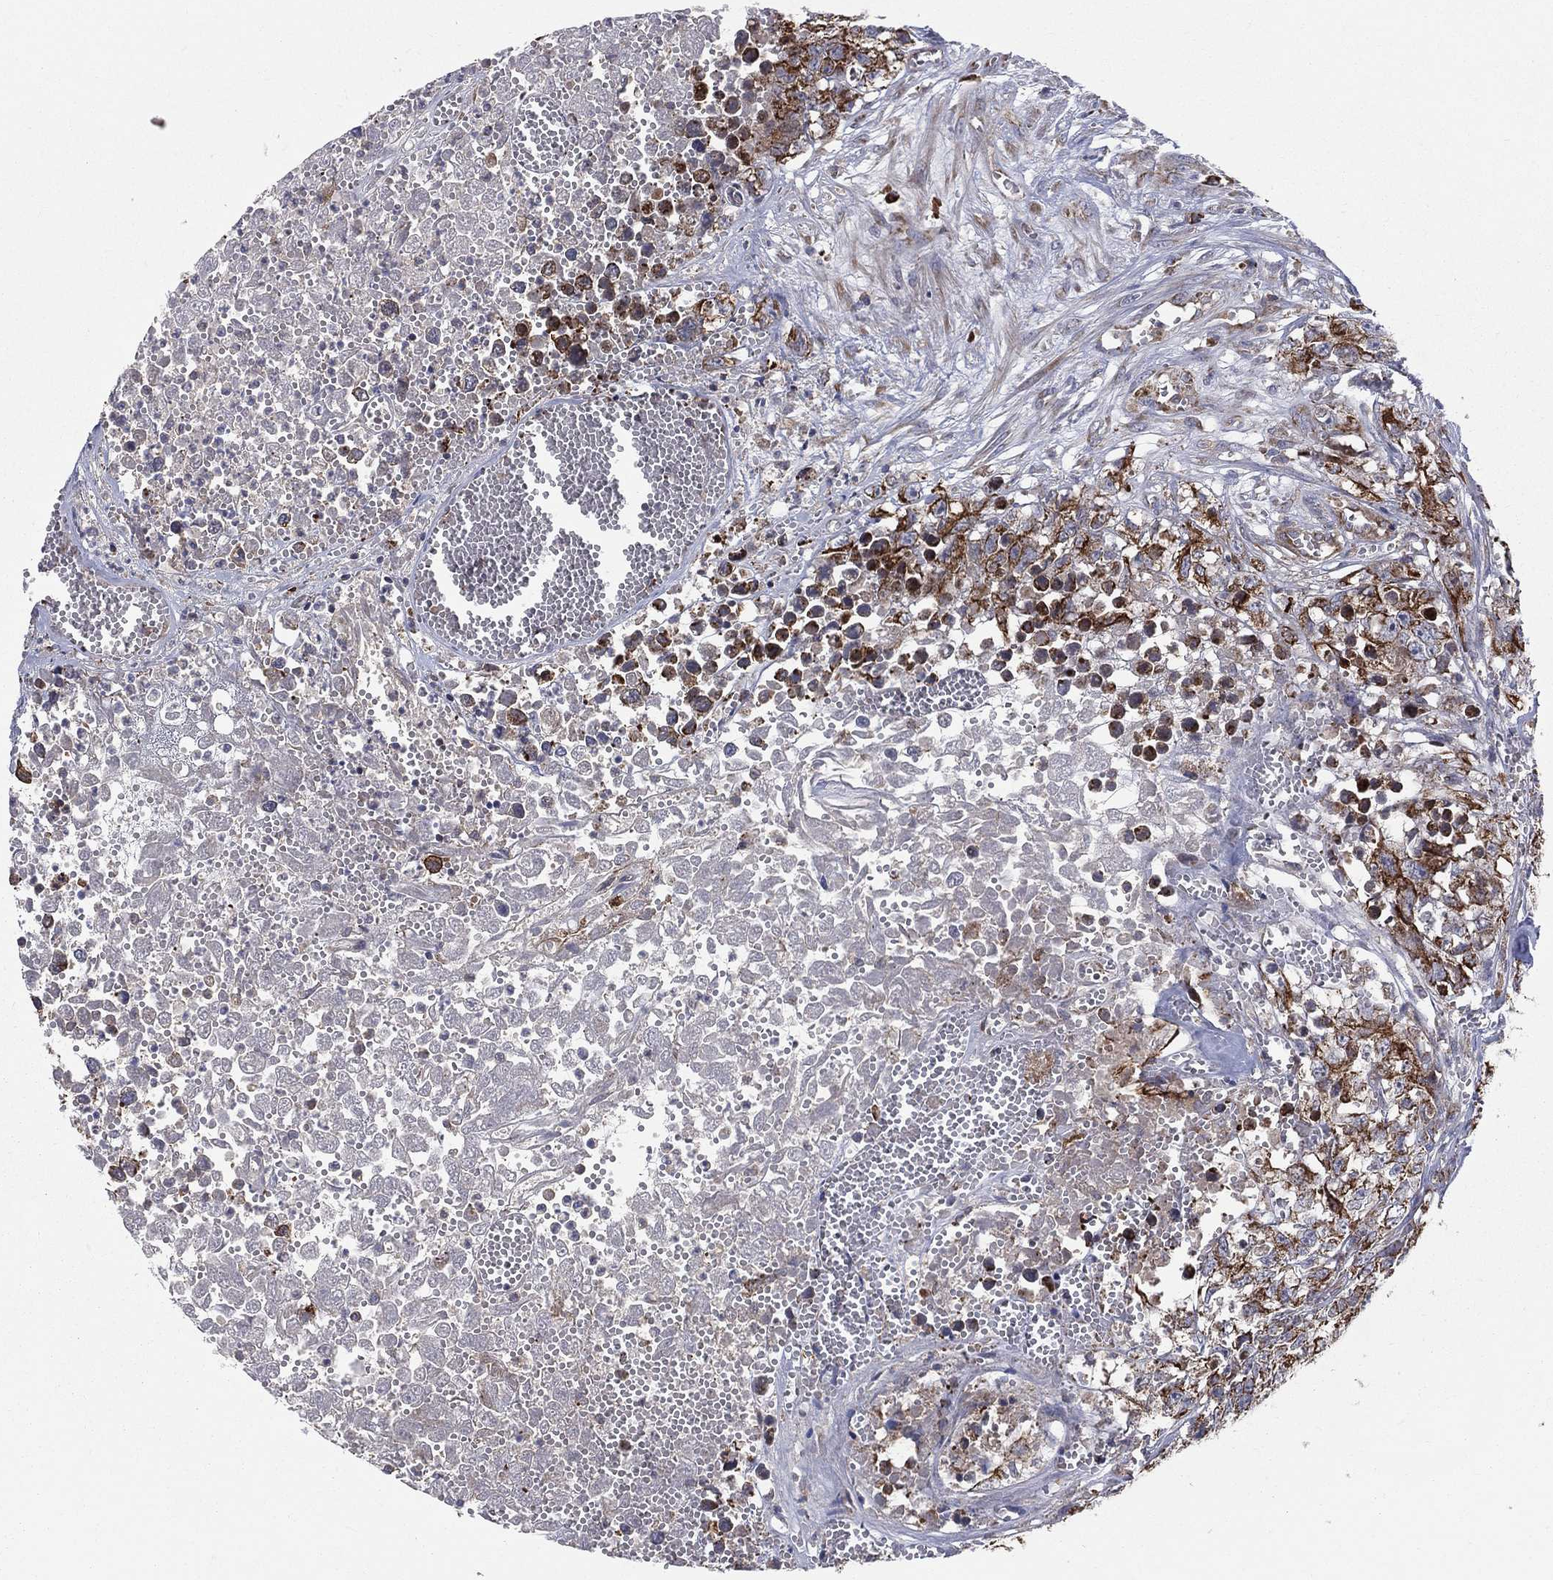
{"staining": {"intensity": "strong", "quantity": "25%-75%", "location": "cytoplasmic/membranous"}, "tissue": "testis cancer", "cell_type": "Tumor cells", "image_type": "cancer", "snomed": [{"axis": "morphology", "description": "Seminoma, NOS"}, {"axis": "morphology", "description": "Carcinoma, Embryonal, NOS"}, {"axis": "topography", "description": "Testis"}], "caption": "This micrograph exhibits immunohistochemistry staining of human testis cancer, with high strong cytoplasmic/membranous expression in approximately 25%-75% of tumor cells.", "gene": "MIX23", "patient": {"sex": "male", "age": 22}}